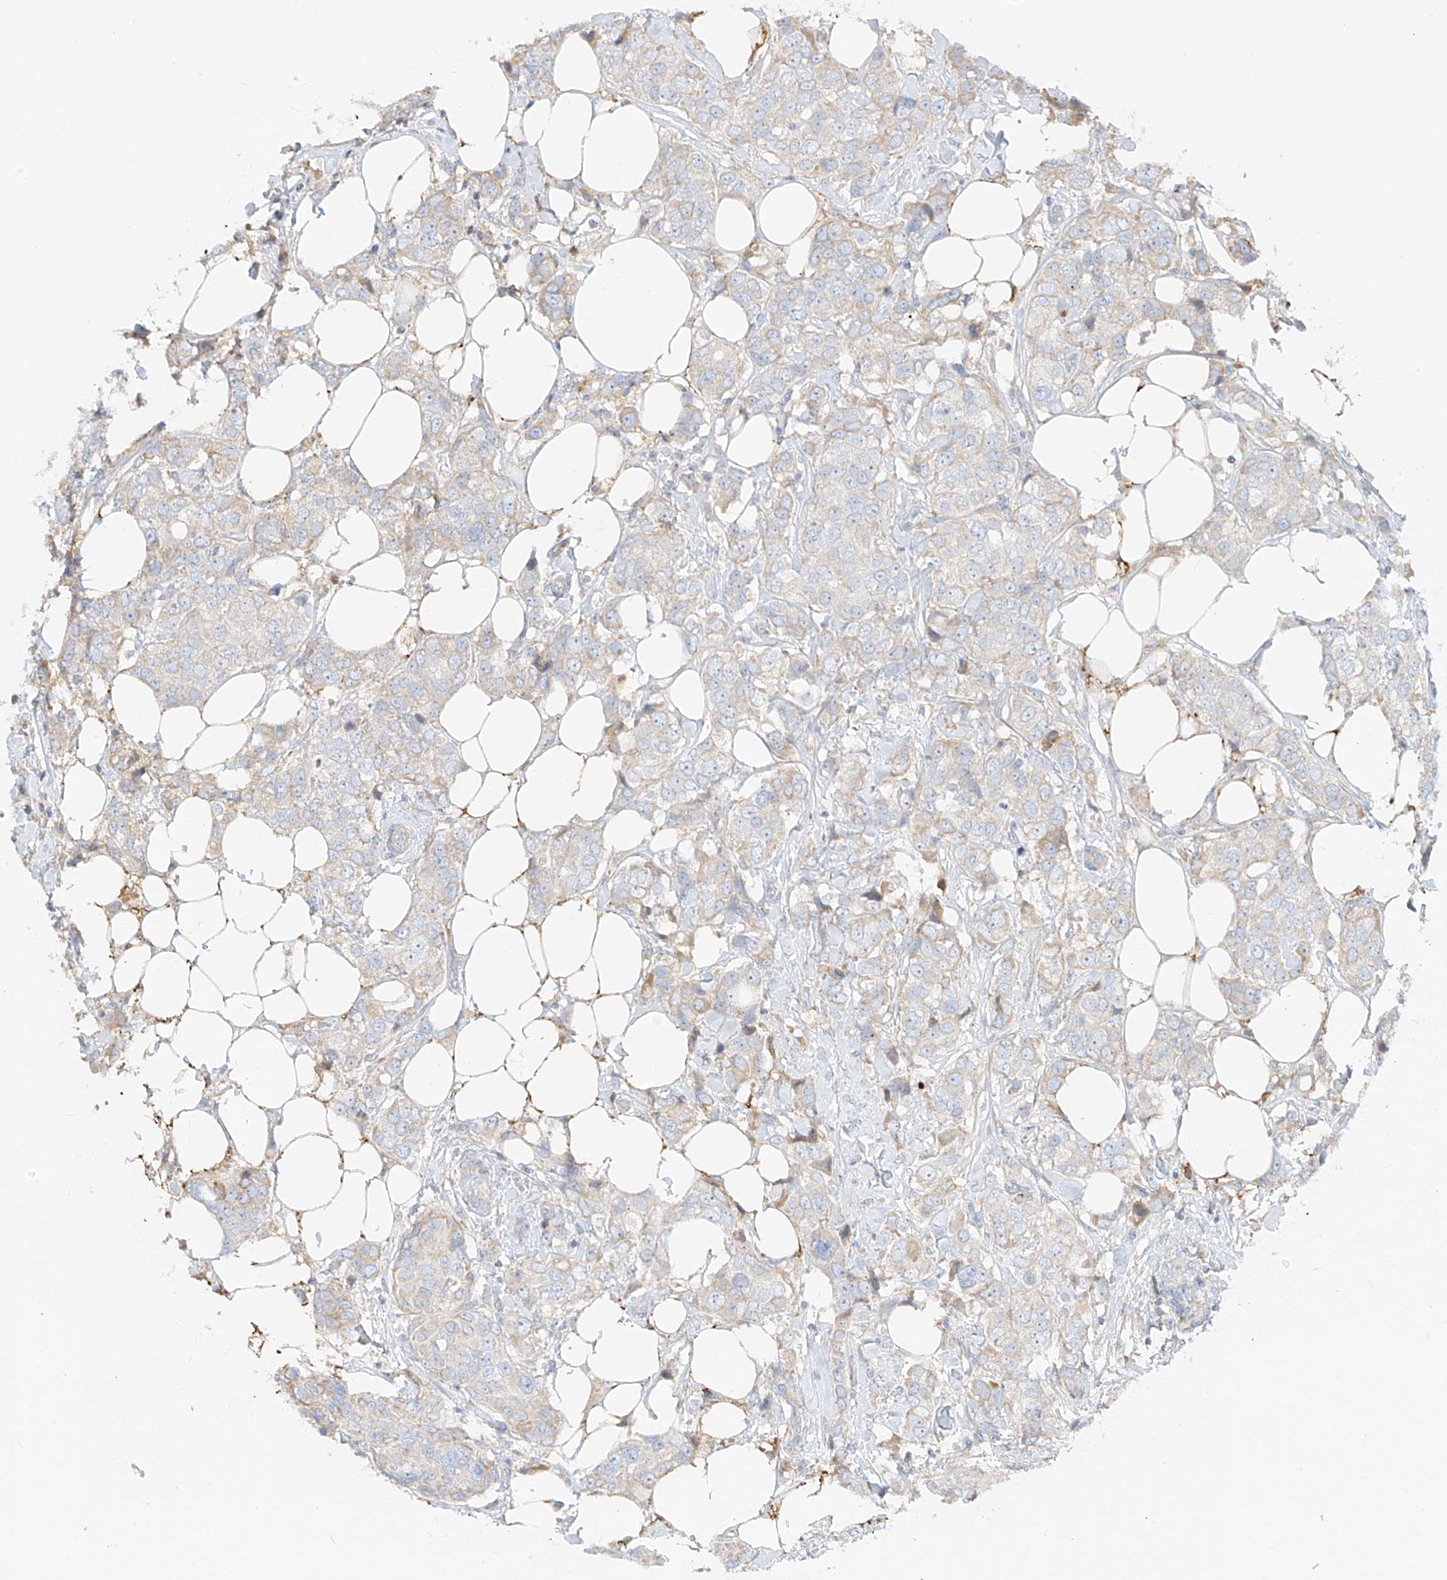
{"staining": {"intensity": "weak", "quantity": "<25%", "location": "cytoplasmic/membranous"}, "tissue": "breast cancer", "cell_type": "Tumor cells", "image_type": "cancer", "snomed": [{"axis": "morphology", "description": "Duct carcinoma"}, {"axis": "topography", "description": "Breast"}], "caption": "Invasive ductal carcinoma (breast) was stained to show a protein in brown. There is no significant staining in tumor cells. The staining is performed using DAB (3,3'-diaminobenzidine) brown chromogen with nuclei counter-stained in using hematoxylin.", "gene": "OCSTAMP", "patient": {"sex": "female", "age": 80}}